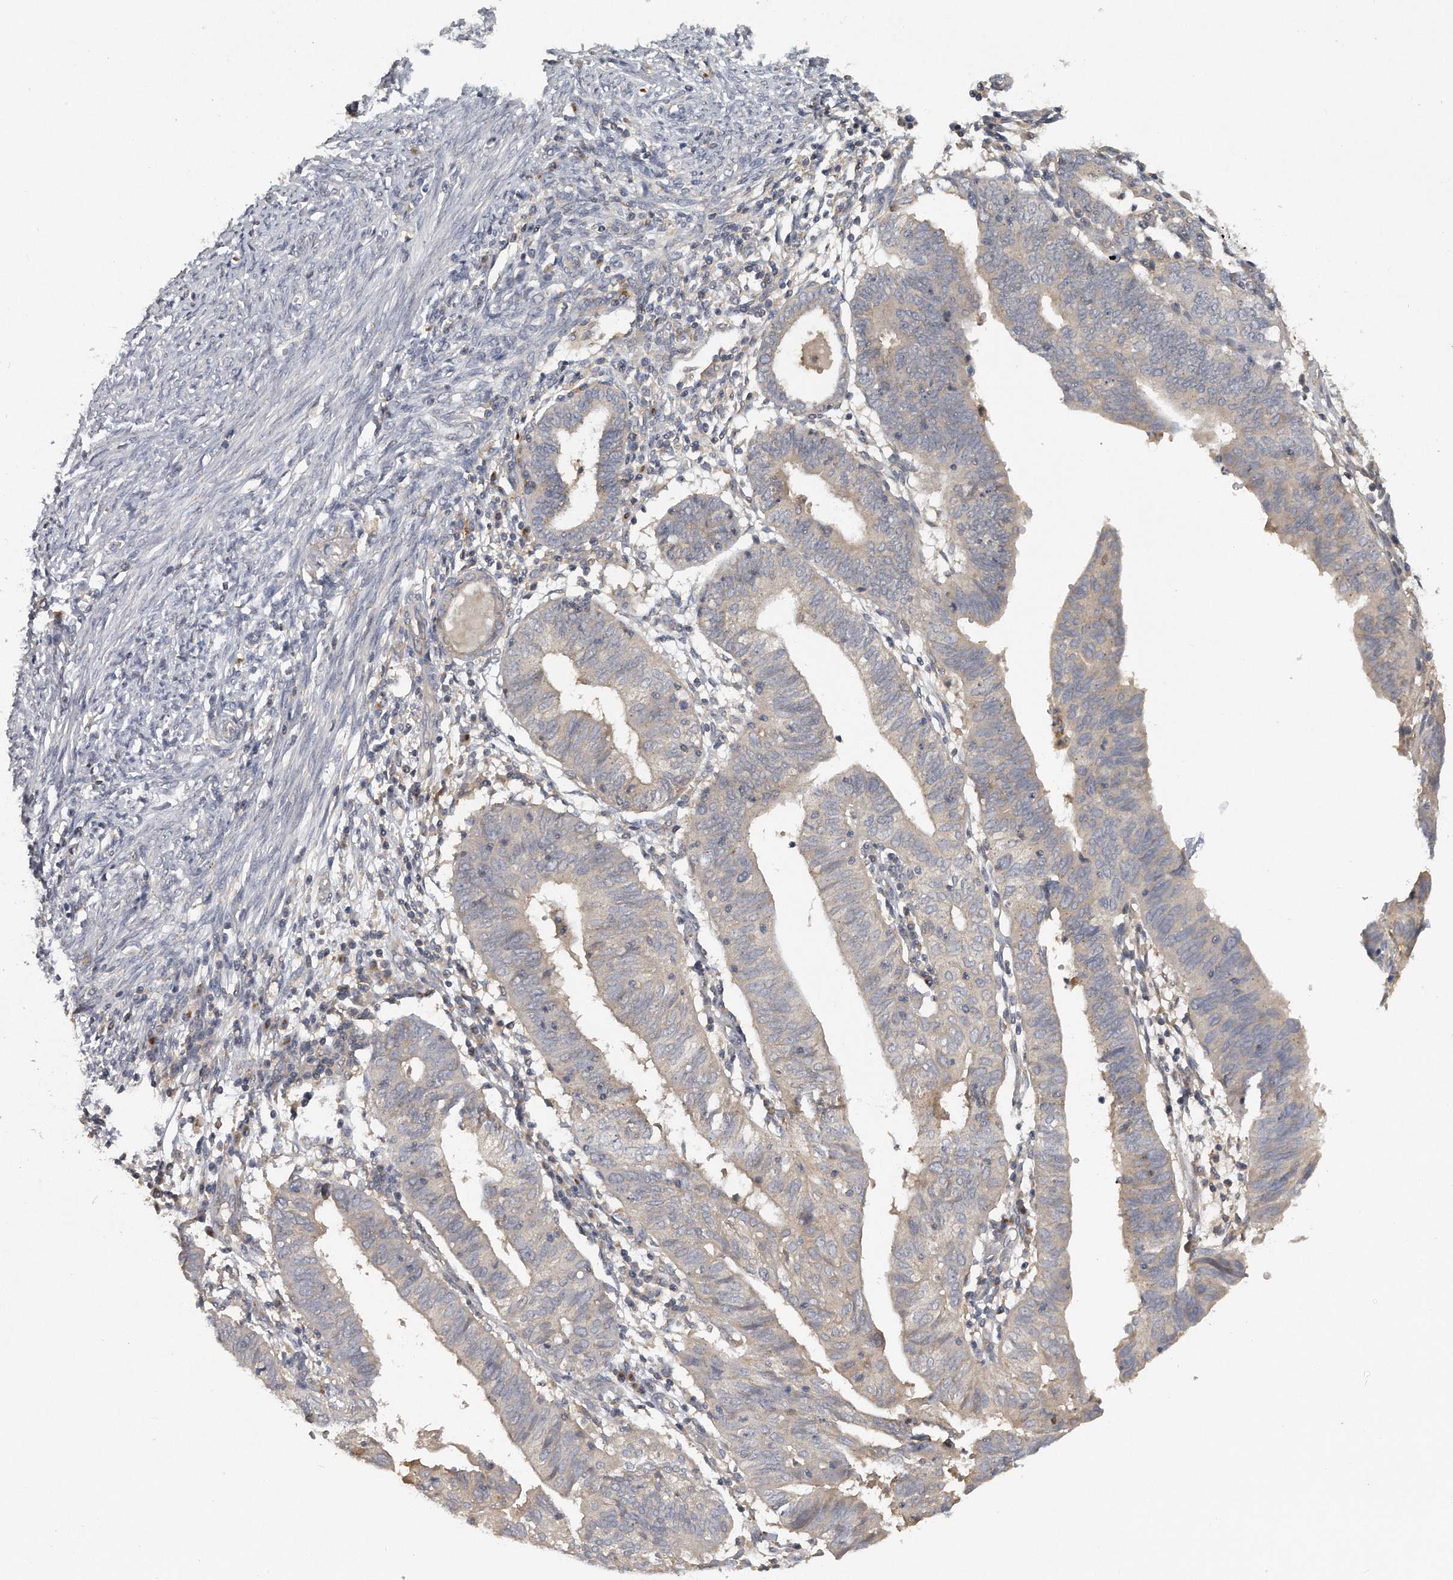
{"staining": {"intensity": "negative", "quantity": "none", "location": "none"}, "tissue": "endometrial cancer", "cell_type": "Tumor cells", "image_type": "cancer", "snomed": [{"axis": "morphology", "description": "Adenocarcinoma, NOS"}, {"axis": "topography", "description": "Uterus"}], "caption": "IHC photomicrograph of neoplastic tissue: human endometrial cancer (adenocarcinoma) stained with DAB displays no significant protein positivity in tumor cells.", "gene": "TRAPPC14", "patient": {"sex": "female", "age": 77}}